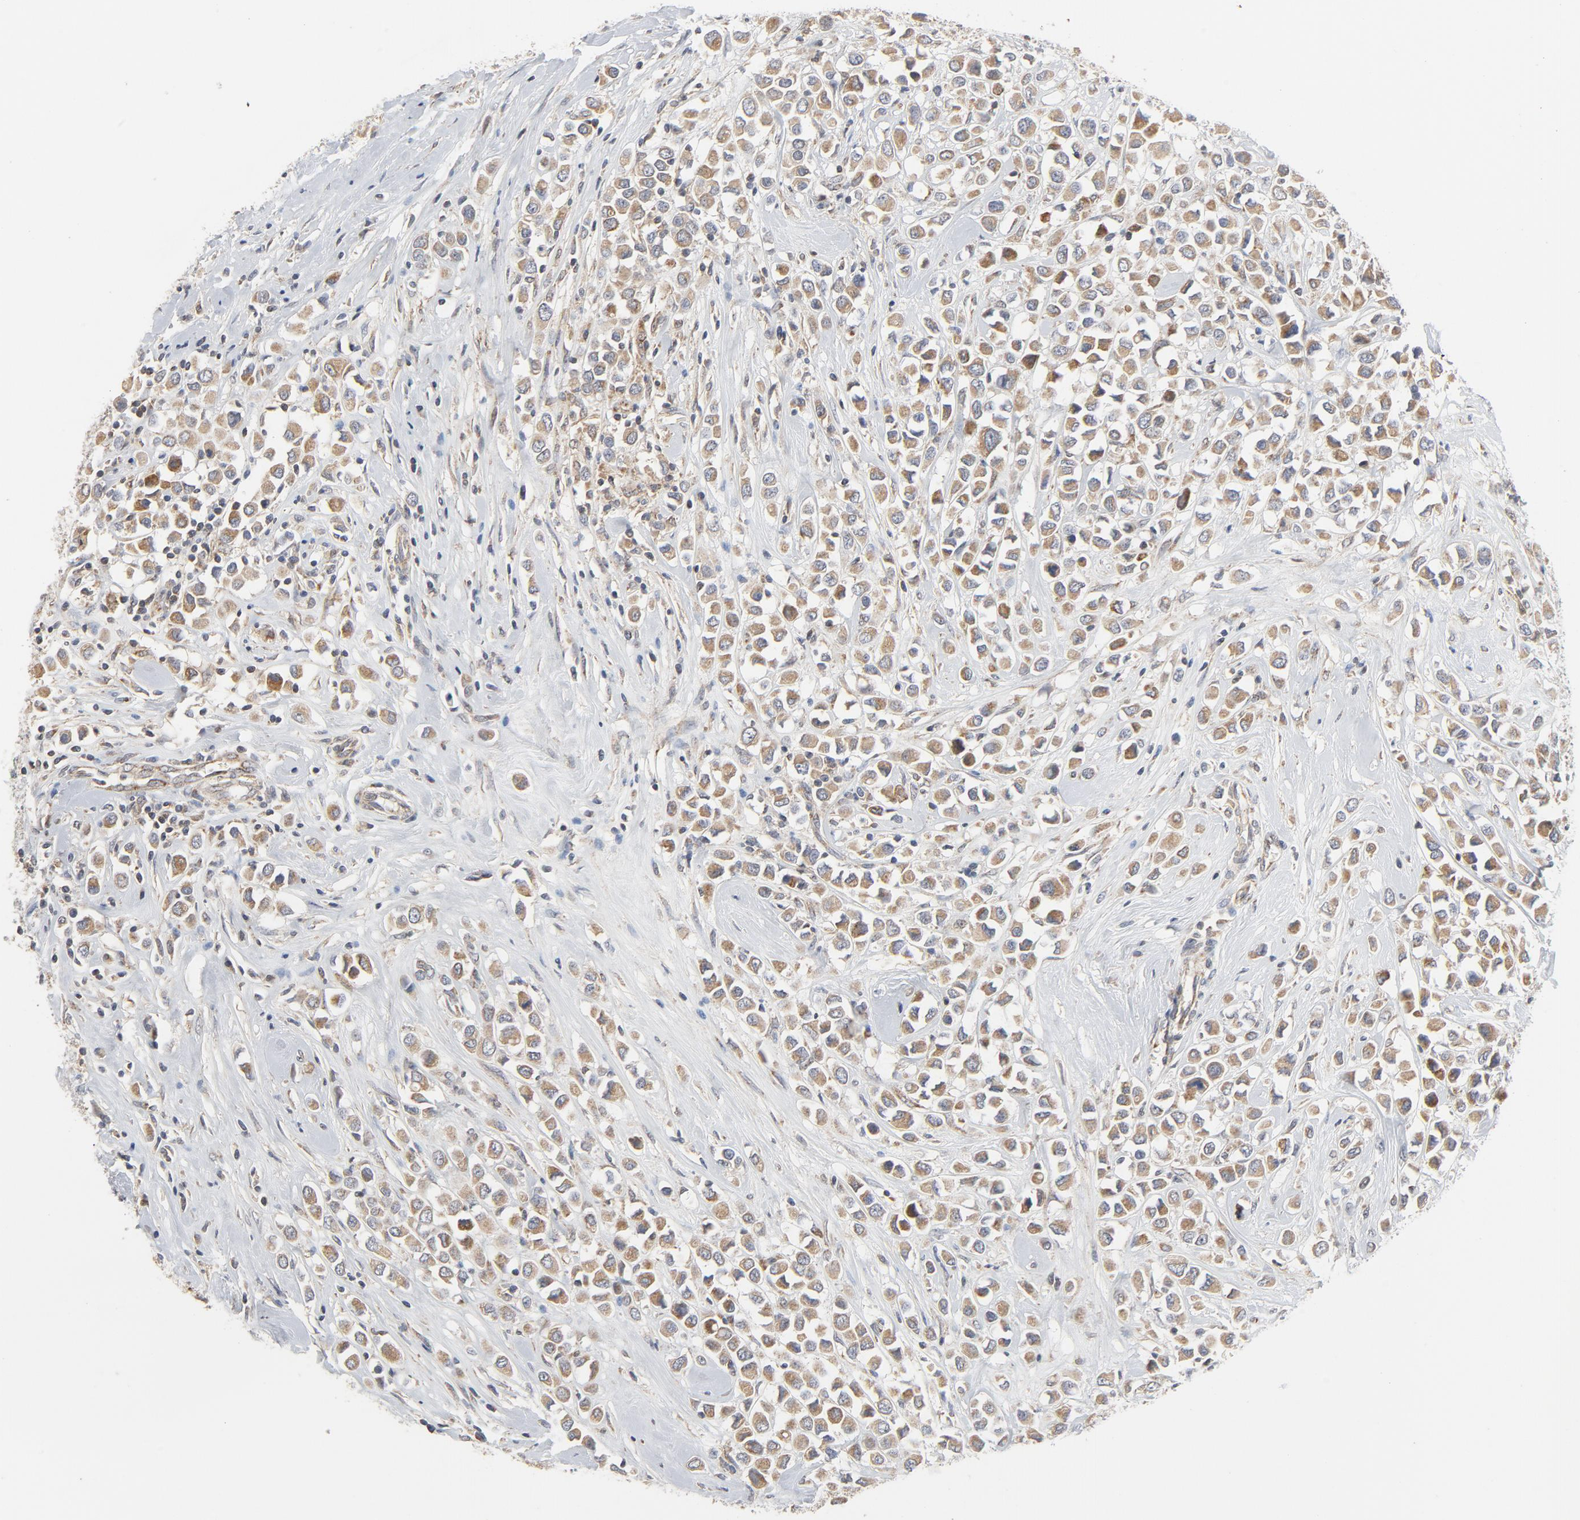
{"staining": {"intensity": "strong", "quantity": ">75%", "location": "cytoplasmic/membranous"}, "tissue": "breast cancer", "cell_type": "Tumor cells", "image_type": "cancer", "snomed": [{"axis": "morphology", "description": "Duct carcinoma"}, {"axis": "topography", "description": "Breast"}], "caption": "Approximately >75% of tumor cells in breast cancer (intraductal carcinoma) reveal strong cytoplasmic/membranous protein expression as visualized by brown immunohistochemical staining.", "gene": "C14orf119", "patient": {"sex": "female", "age": 61}}